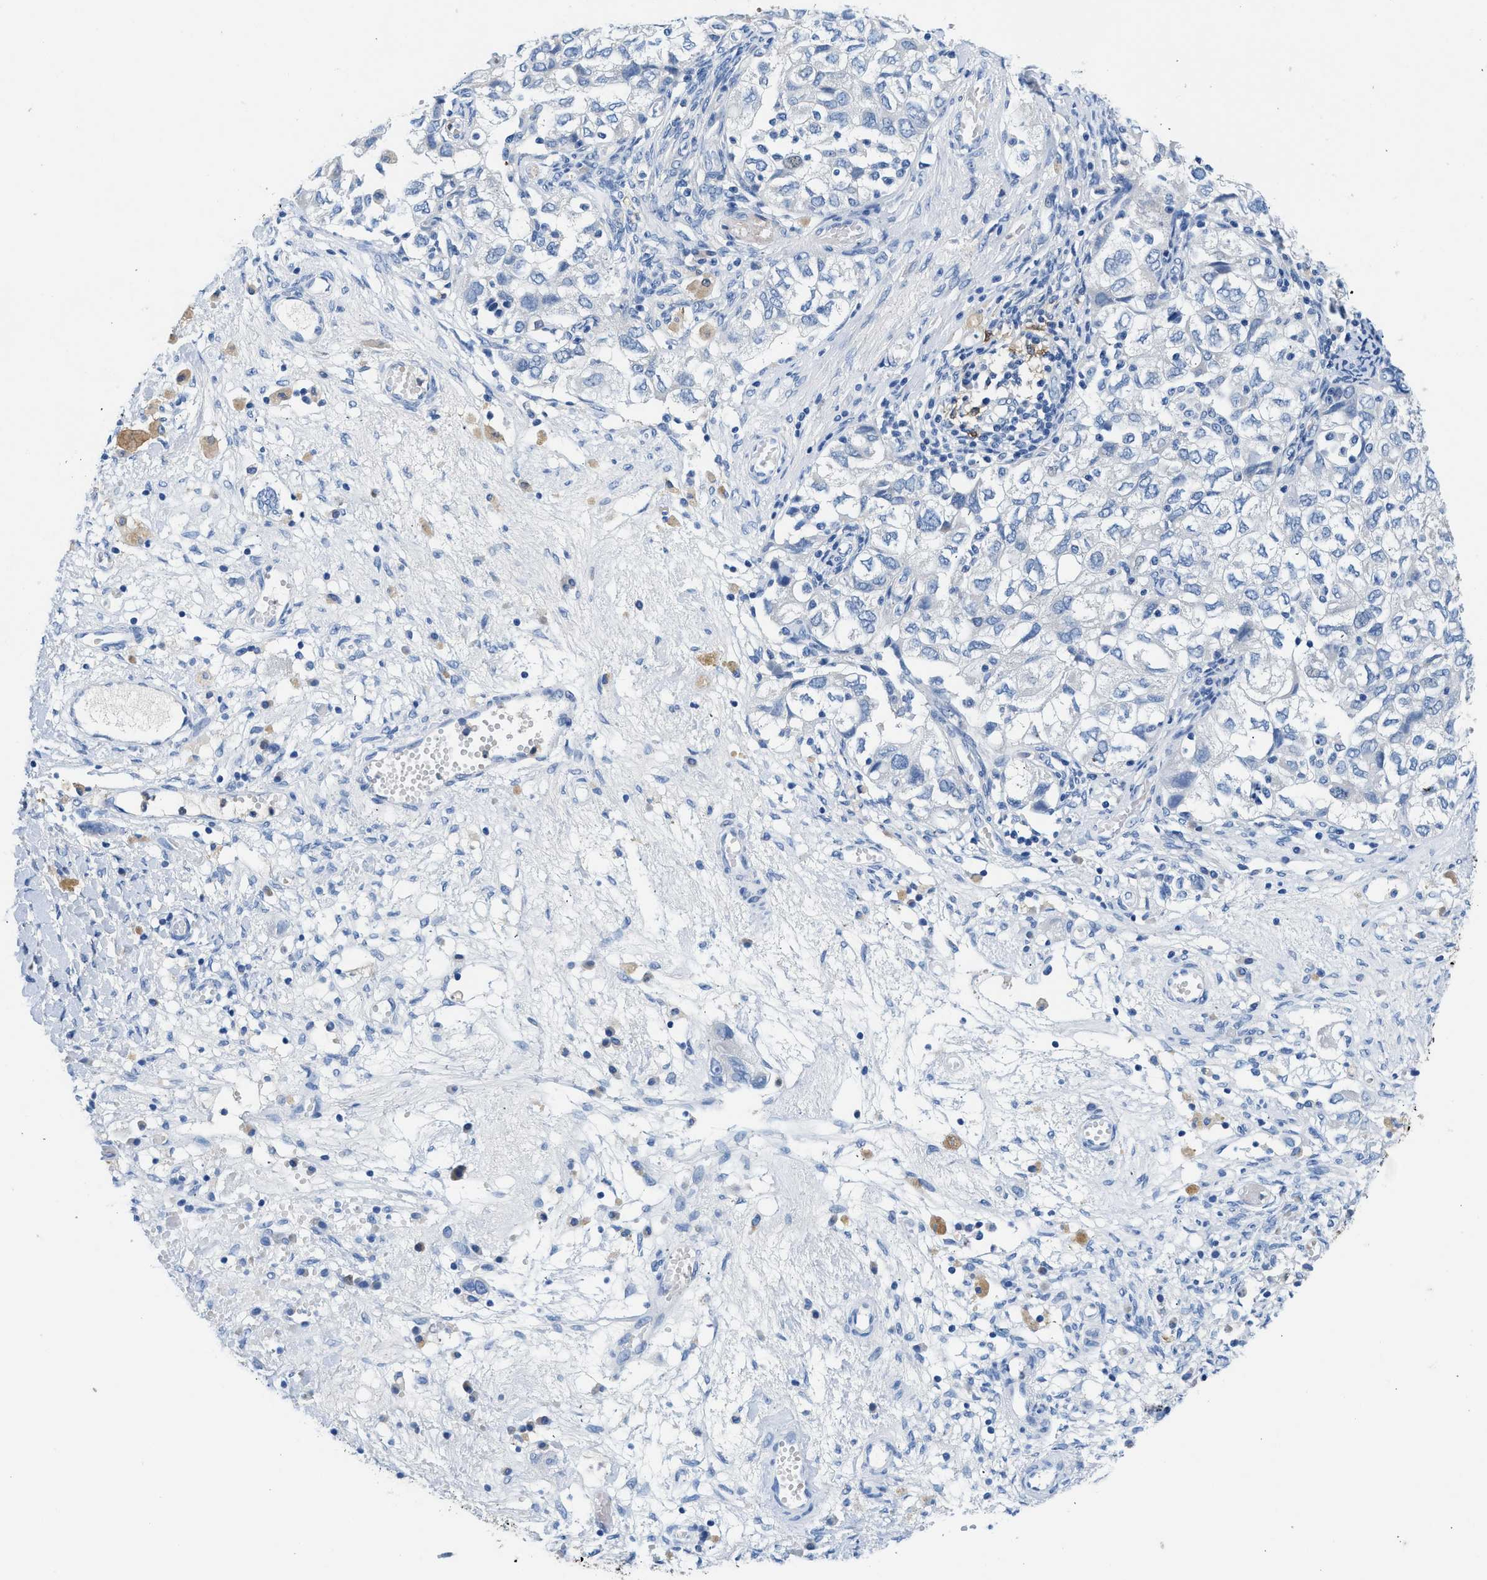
{"staining": {"intensity": "negative", "quantity": "none", "location": "none"}, "tissue": "ovarian cancer", "cell_type": "Tumor cells", "image_type": "cancer", "snomed": [{"axis": "morphology", "description": "Carcinoma, NOS"}, {"axis": "morphology", "description": "Cystadenocarcinoma, serous, NOS"}, {"axis": "topography", "description": "Ovary"}], "caption": "This micrograph is of ovarian cancer (carcinoma) stained with immunohistochemistry to label a protein in brown with the nuclei are counter-stained blue. There is no expression in tumor cells.", "gene": "FADS6", "patient": {"sex": "female", "age": 69}}